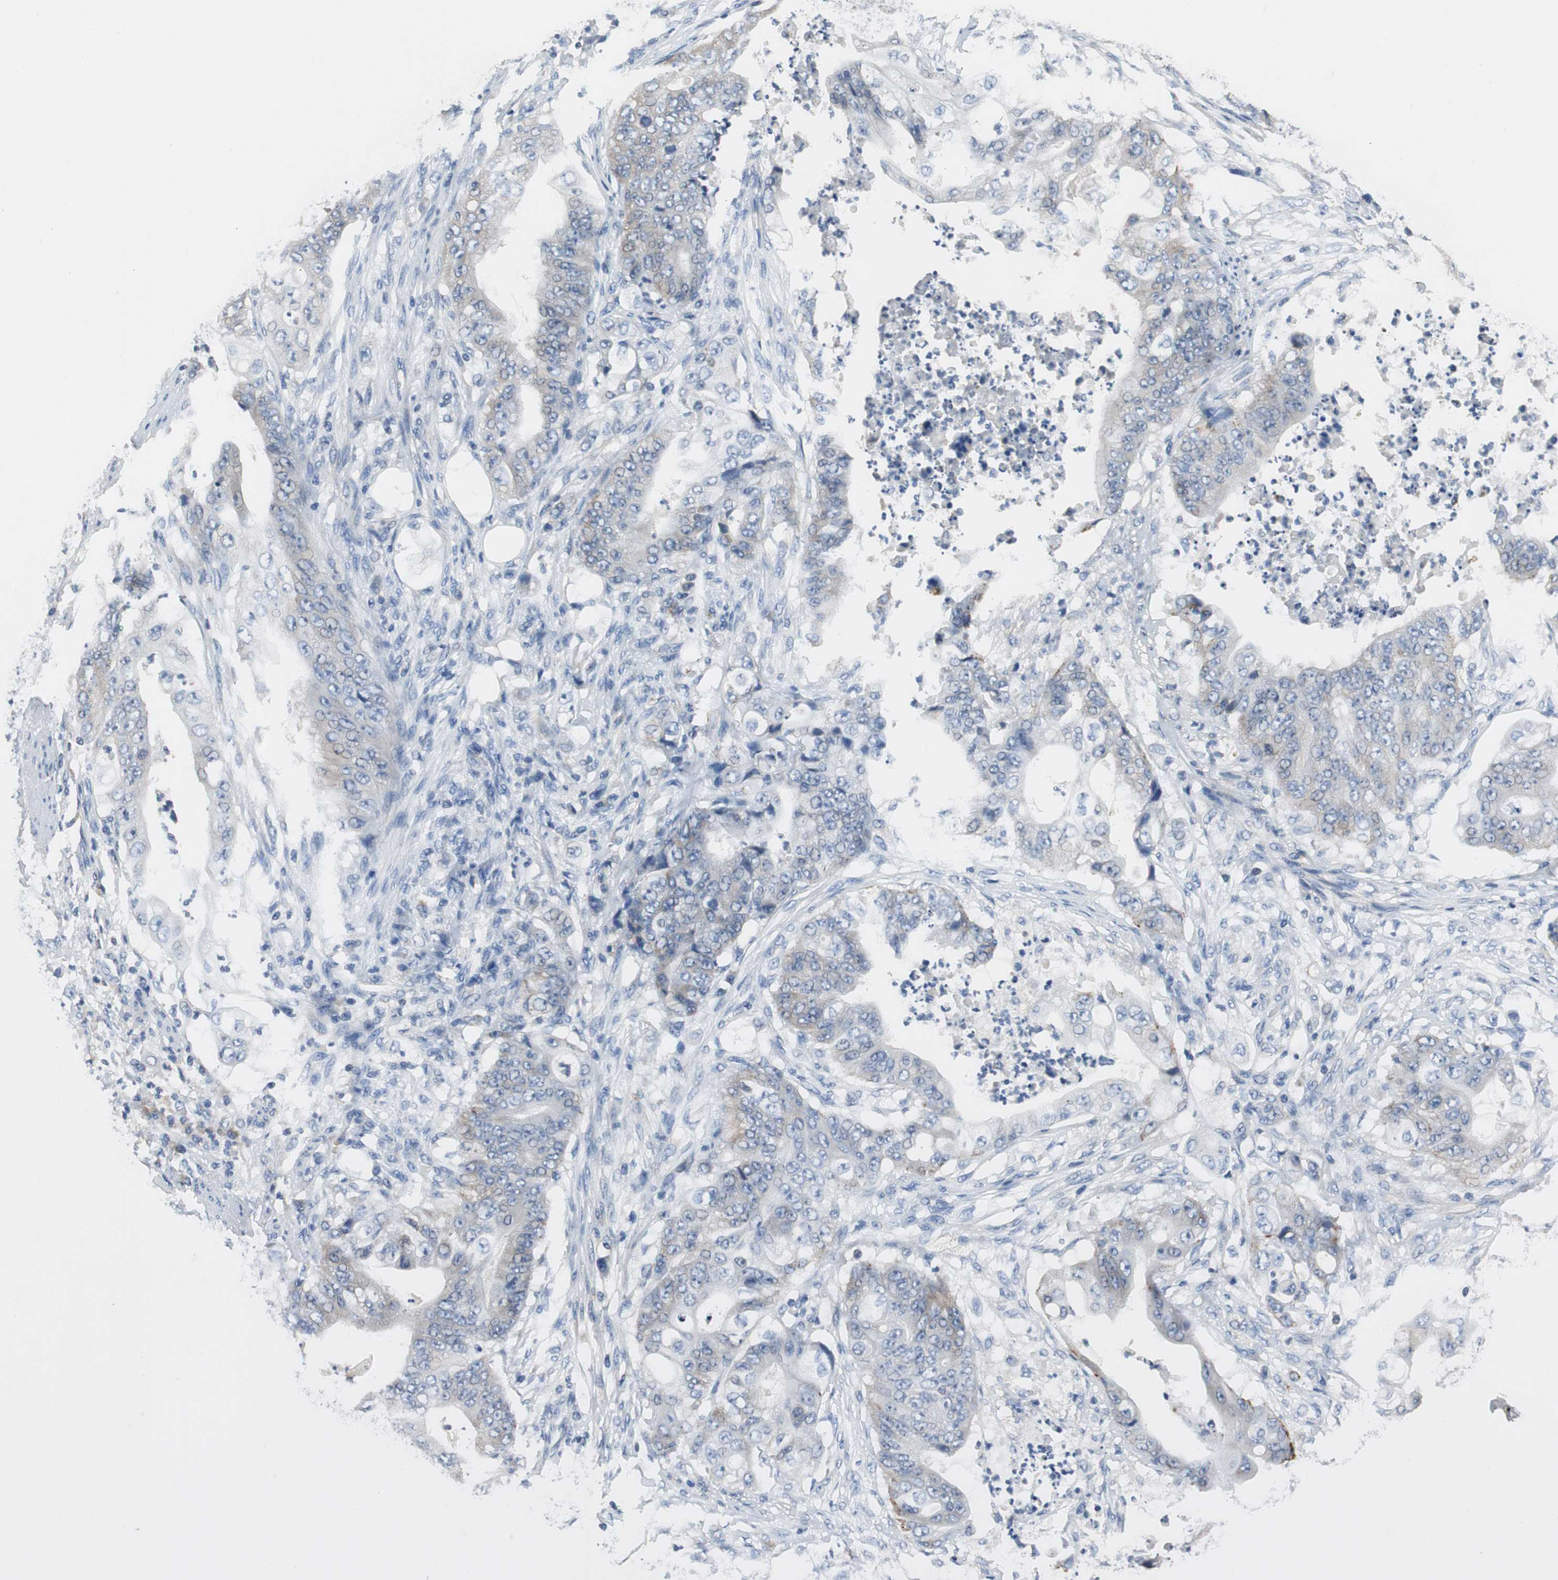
{"staining": {"intensity": "weak", "quantity": "<25%", "location": "cytoplasmic/membranous"}, "tissue": "stomach cancer", "cell_type": "Tumor cells", "image_type": "cancer", "snomed": [{"axis": "morphology", "description": "Adenocarcinoma, NOS"}, {"axis": "topography", "description": "Stomach"}], "caption": "Micrograph shows no significant protein staining in tumor cells of stomach cancer.", "gene": "PRKCA", "patient": {"sex": "female", "age": 73}}